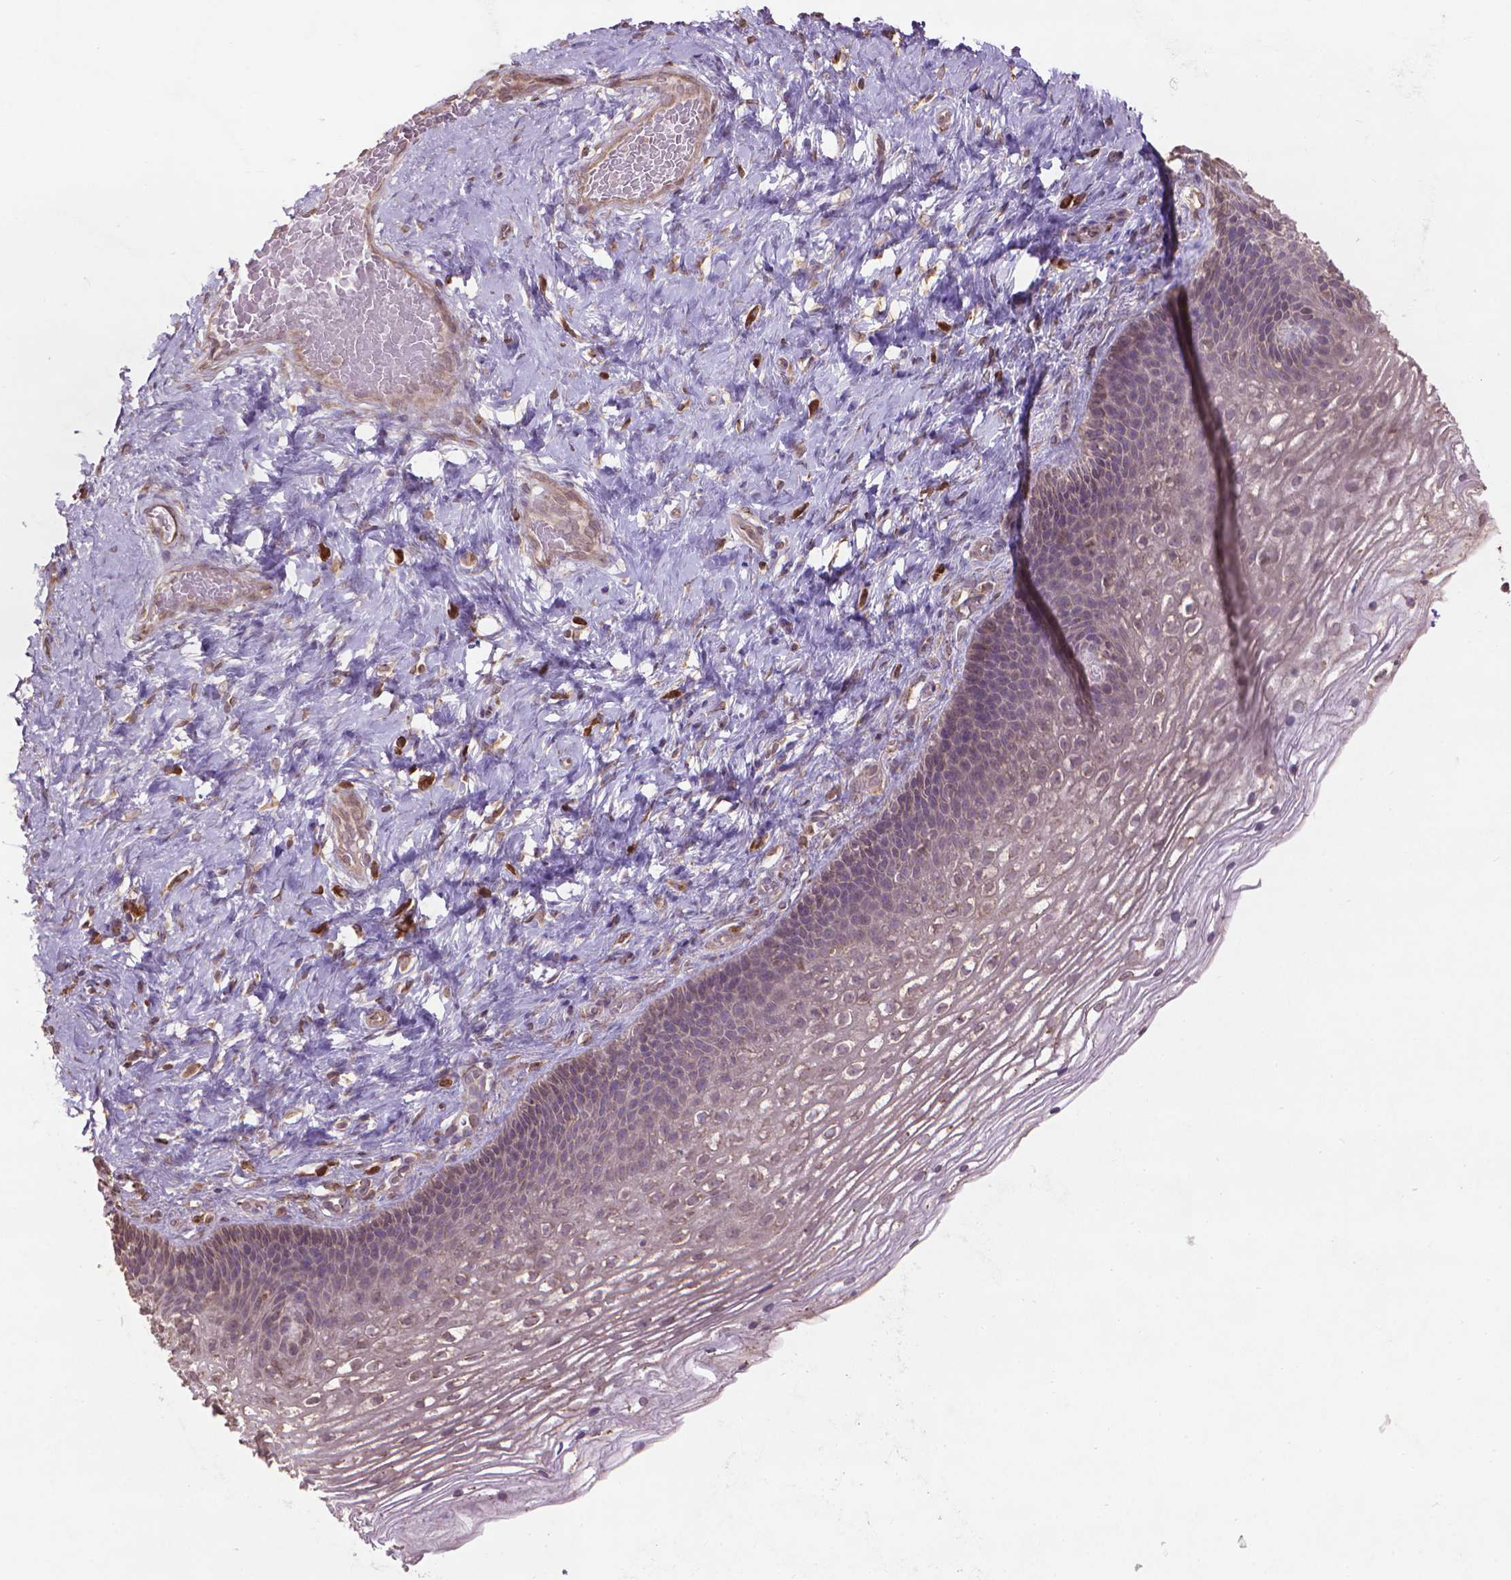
{"staining": {"intensity": "moderate", "quantity": ">75%", "location": "cytoplasmic/membranous,nuclear"}, "tissue": "cervix", "cell_type": "Glandular cells", "image_type": "normal", "snomed": [{"axis": "morphology", "description": "Normal tissue, NOS"}, {"axis": "topography", "description": "Cervix"}], "caption": "DAB (3,3'-diaminobenzidine) immunohistochemical staining of unremarkable cervix demonstrates moderate cytoplasmic/membranous,nuclear protein positivity in about >75% of glandular cells.", "gene": "GAS1", "patient": {"sex": "female", "age": 34}}